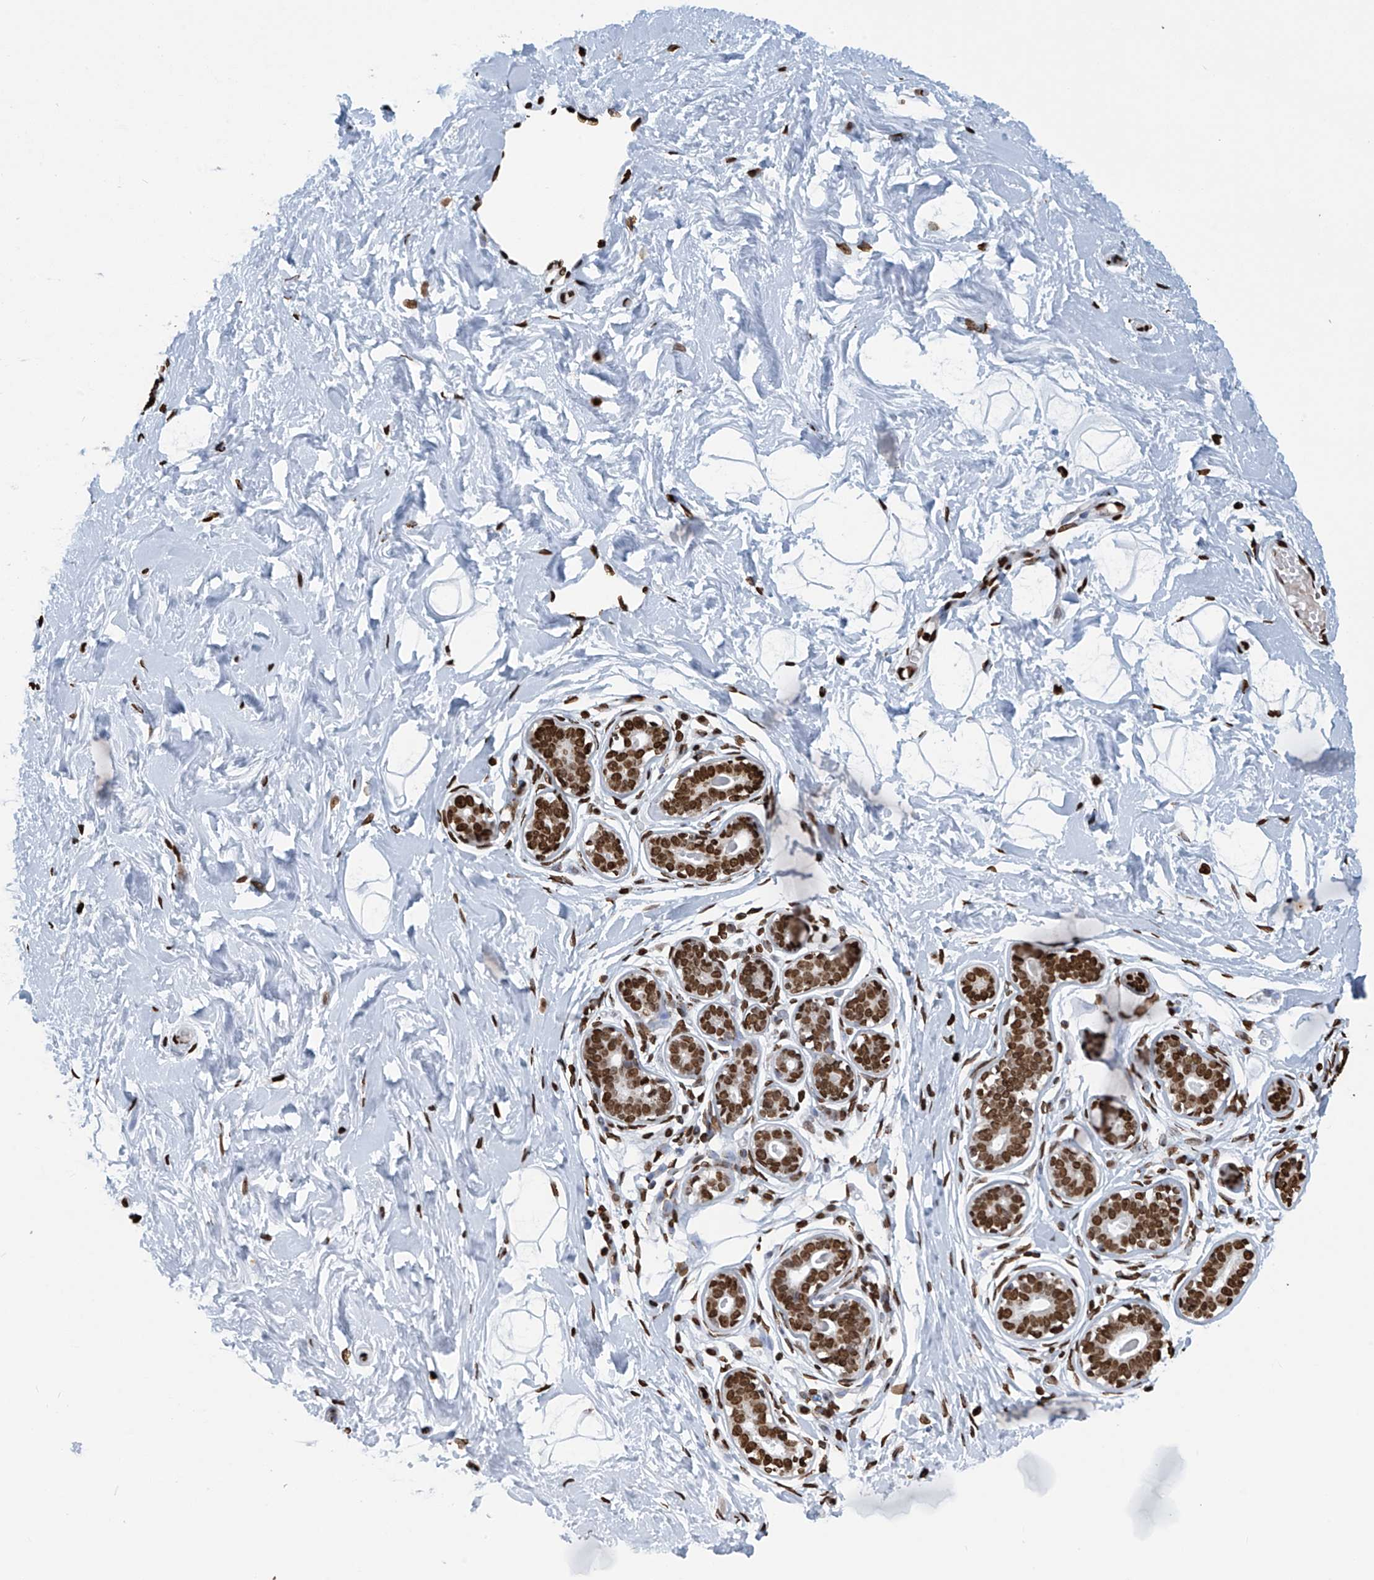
{"staining": {"intensity": "strong", "quantity": ">75%", "location": "nuclear"}, "tissue": "breast", "cell_type": "Adipocytes", "image_type": "normal", "snomed": [{"axis": "morphology", "description": "Normal tissue, NOS"}, {"axis": "morphology", "description": "Adenoma, NOS"}, {"axis": "topography", "description": "Breast"}], "caption": "Immunohistochemical staining of benign breast exhibits strong nuclear protein staining in approximately >75% of adipocytes. The staining was performed using DAB to visualize the protein expression in brown, while the nuclei were stained in blue with hematoxylin (Magnification: 20x).", "gene": "DPPA2", "patient": {"sex": "female", "age": 23}}